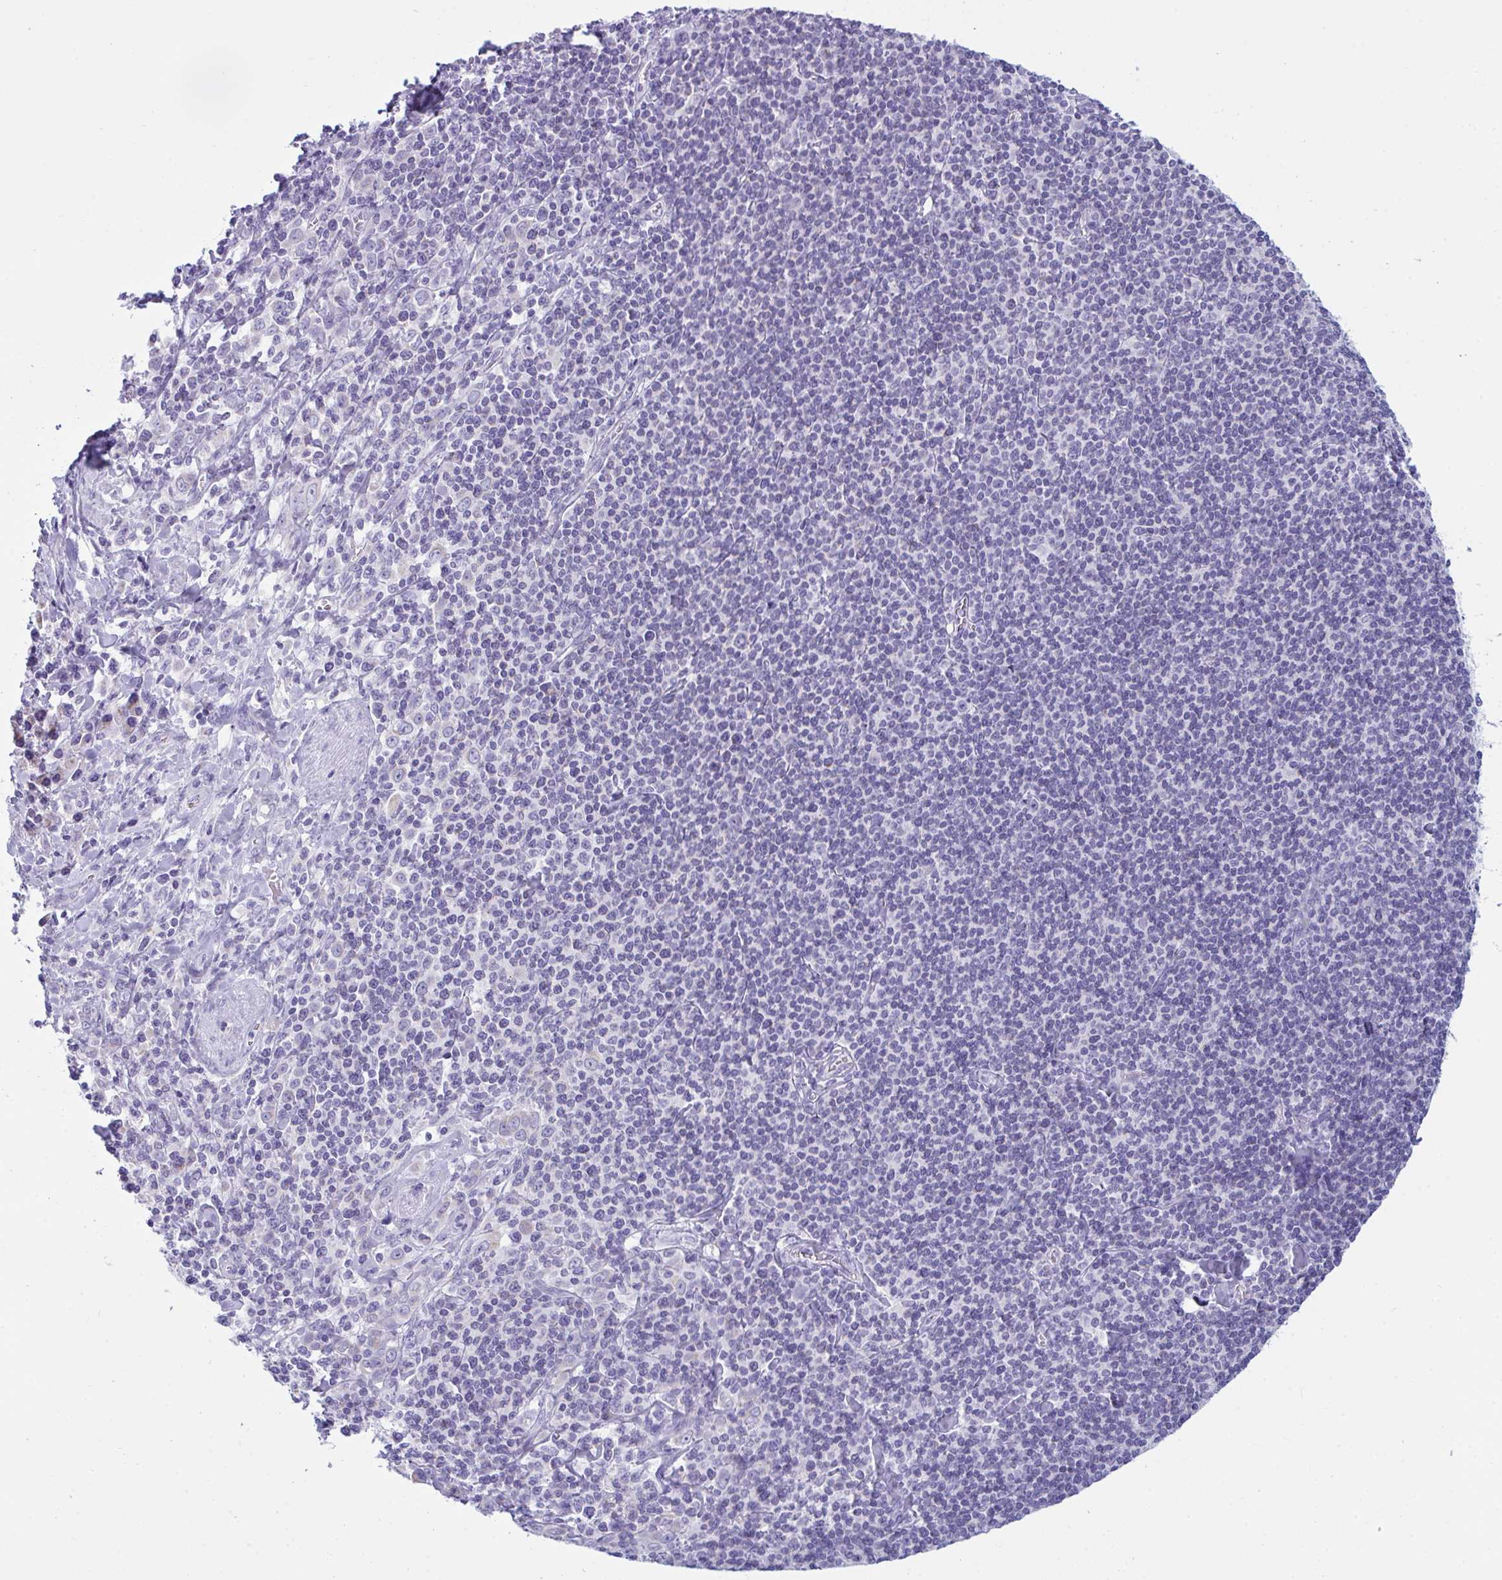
{"staining": {"intensity": "negative", "quantity": "none", "location": "none"}, "tissue": "stomach cancer", "cell_type": "Tumor cells", "image_type": "cancer", "snomed": [{"axis": "morphology", "description": "Adenocarcinoma, NOS"}, {"axis": "topography", "description": "Stomach, upper"}], "caption": "Immunohistochemistry (IHC) histopathology image of stomach adenocarcinoma stained for a protein (brown), which exhibits no positivity in tumor cells. (Stains: DAB (3,3'-diaminobenzidine) IHC with hematoxylin counter stain, Microscopy: brightfield microscopy at high magnification).", "gene": "BBS1", "patient": {"sex": "male", "age": 75}}